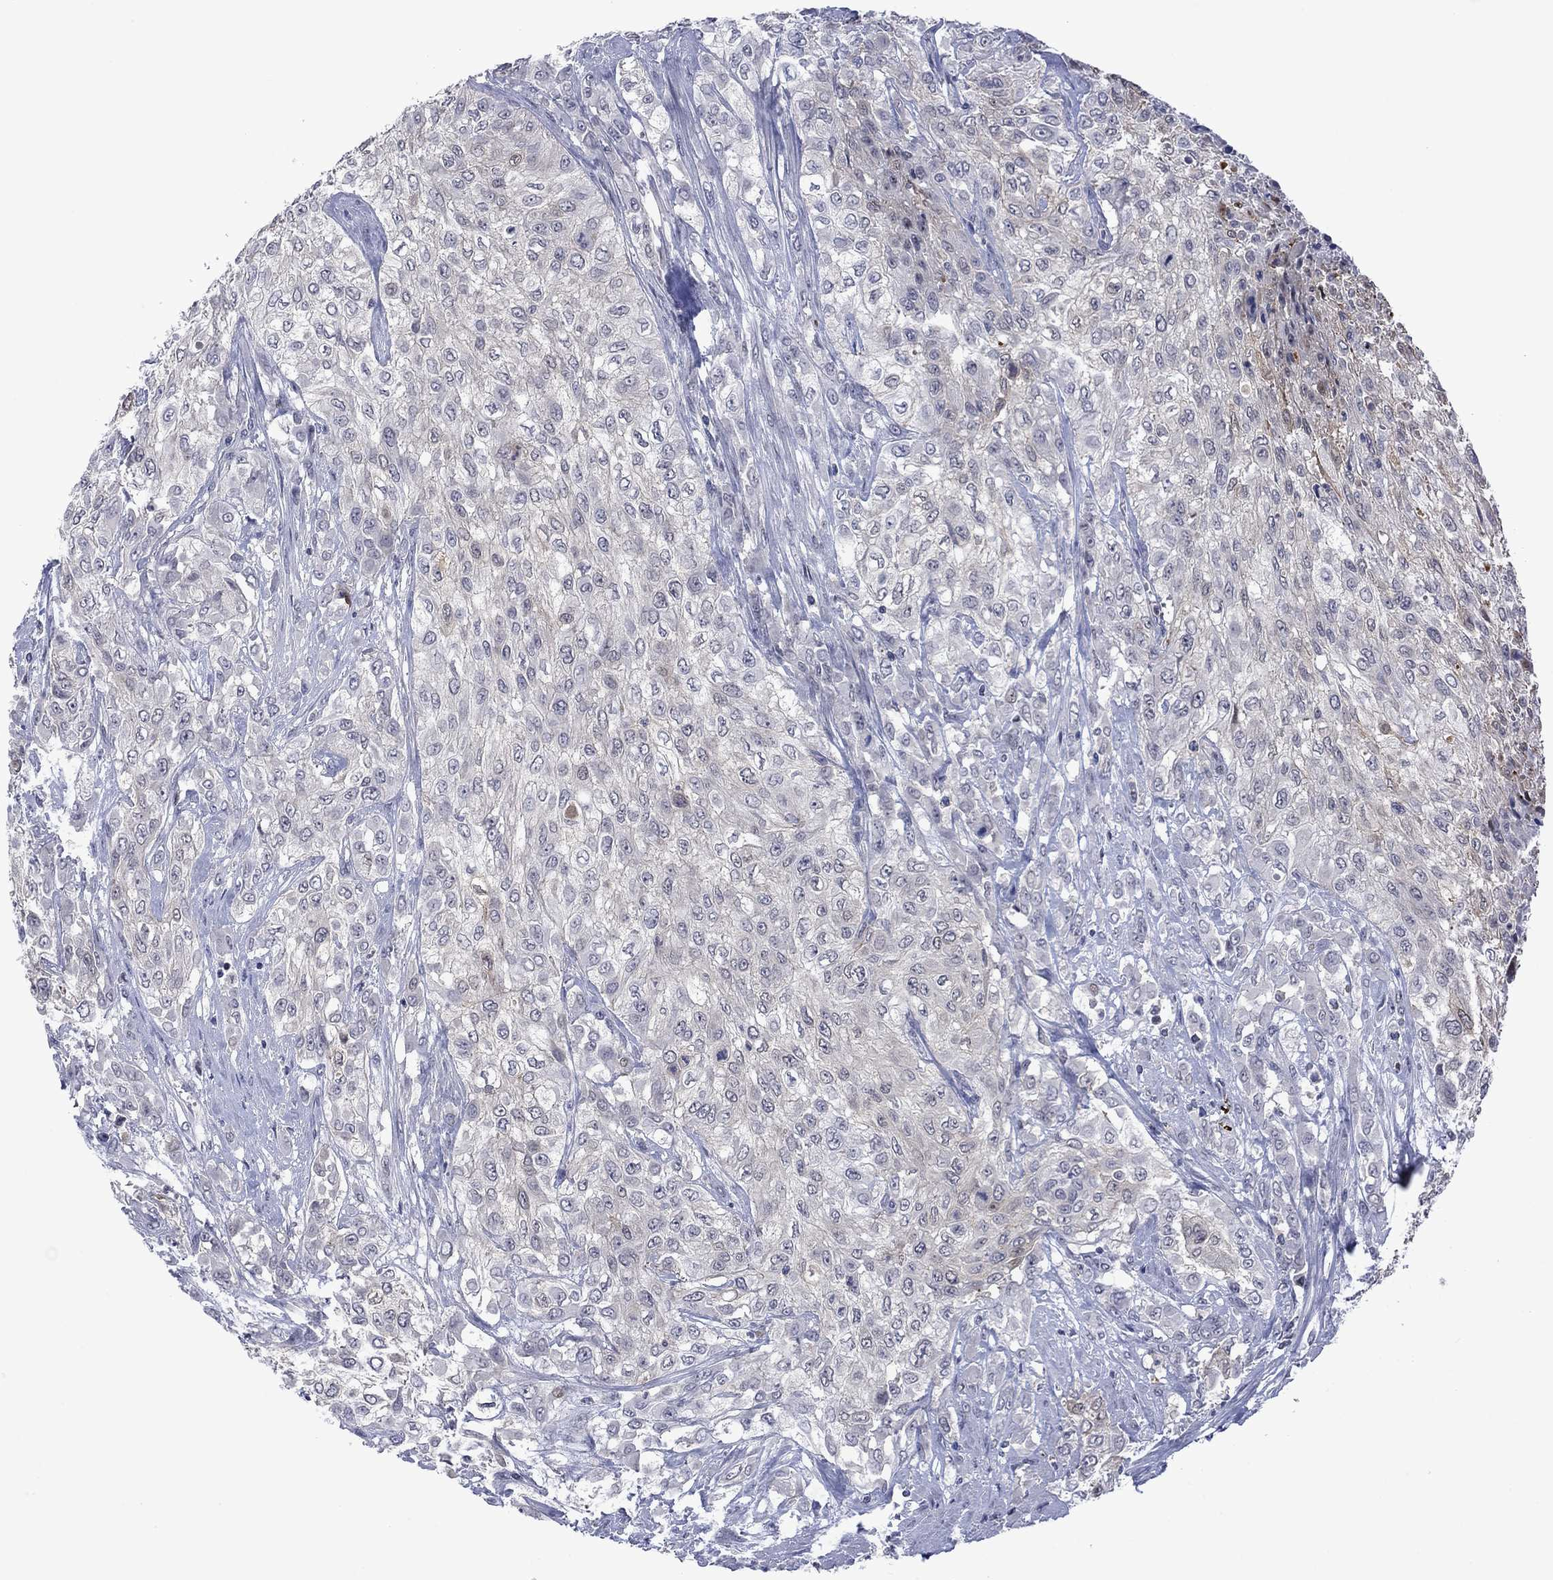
{"staining": {"intensity": "negative", "quantity": "none", "location": "none"}, "tissue": "urothelial cancer", "cell_type": "Tumor cells", "image_type": "cancer", "snomed": [{"axis": "morphology", "description": "Urothelial carcinoma, High grade"}, {"axis": "topography", "description": "Urinary bladder"}], "caption": "Tumor cells show no significant staining in high-grade urothelial carcinoma.", "gene": "AGL", "patient": {"sex": "male", "age": 57}}